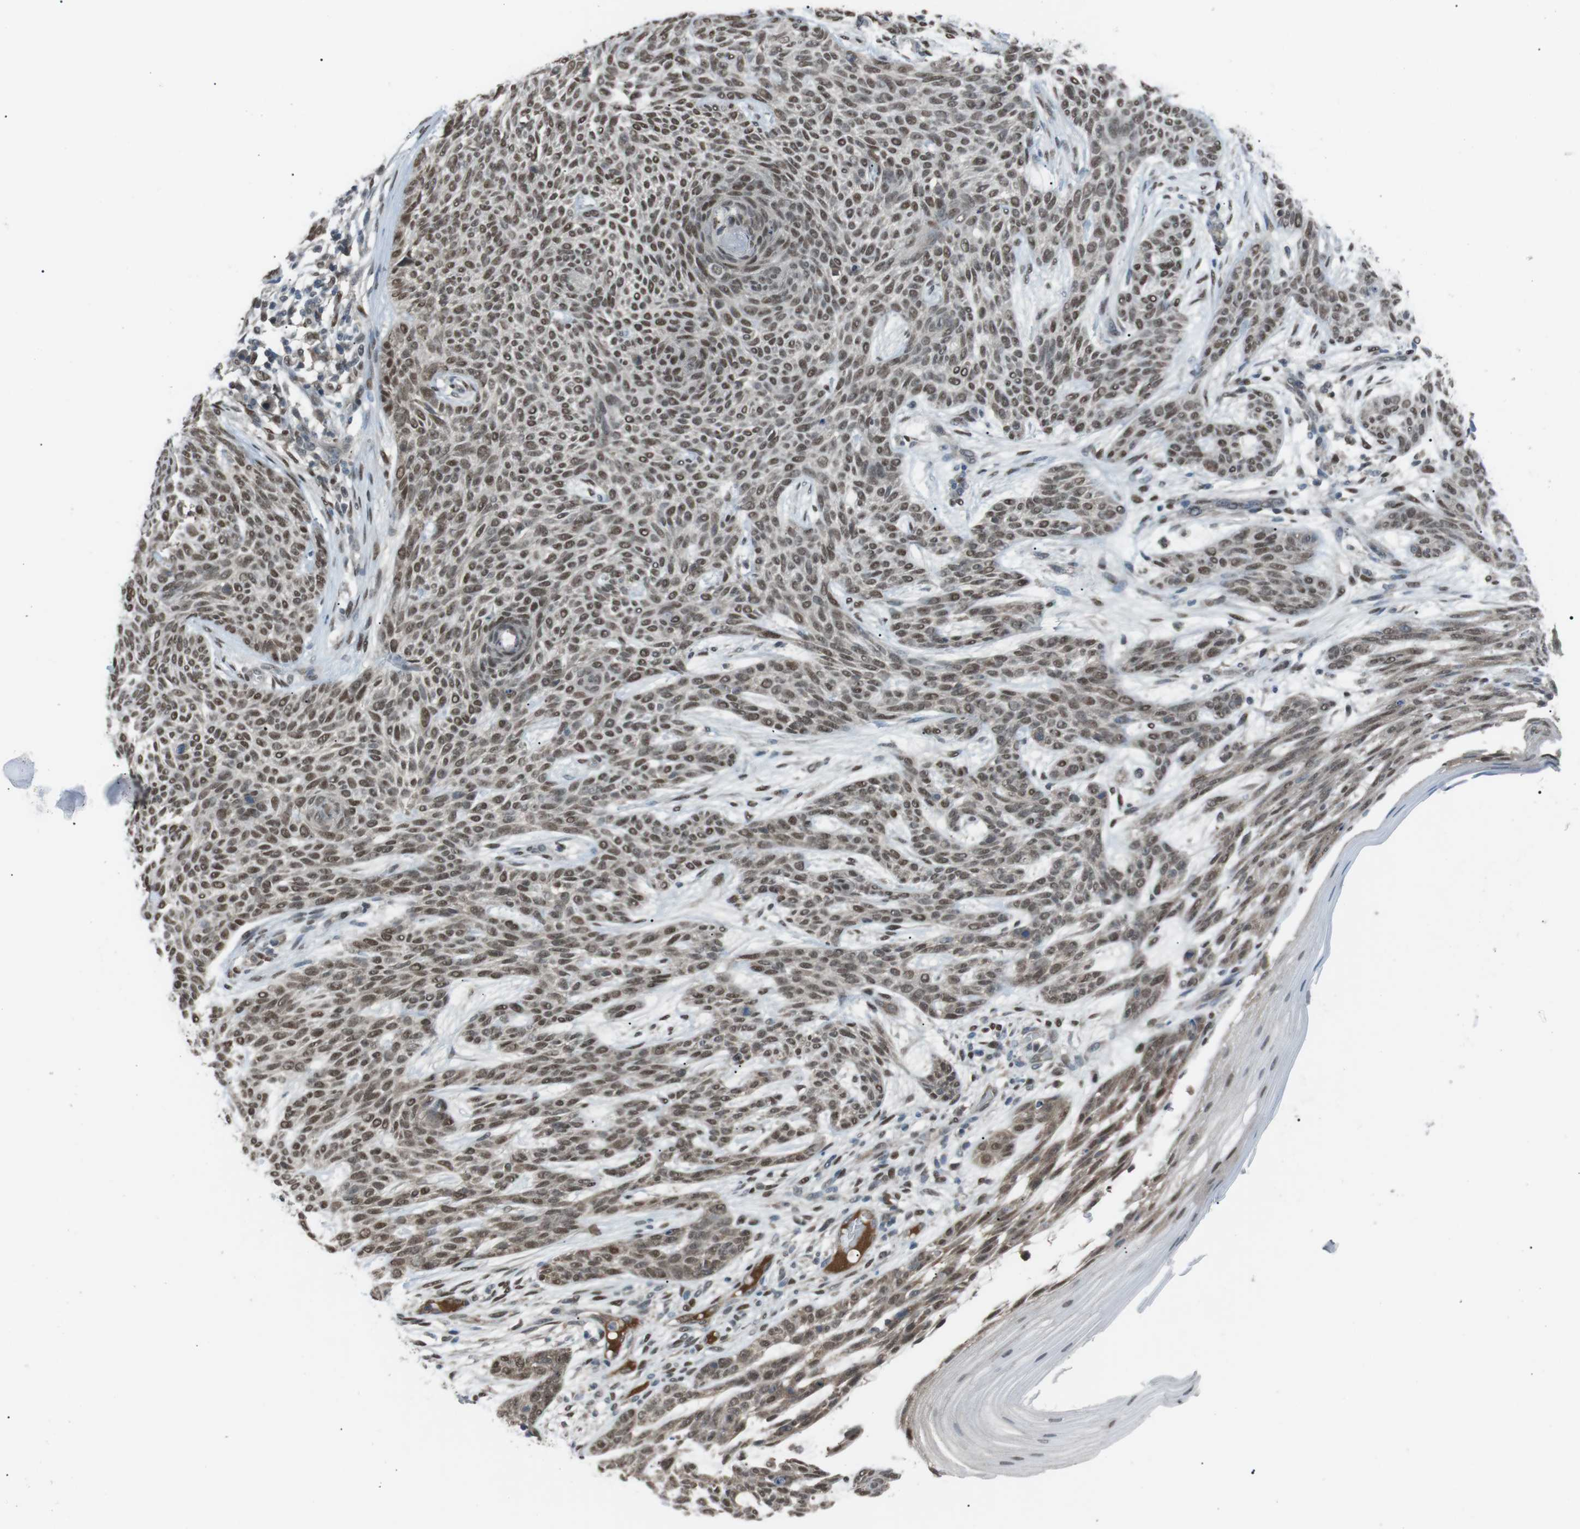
{"staining": {"intensity": "moderate", "quantity": ">75%", "location": "nuclear"}, "tissue": "skin cancer", "cell_type": "Tumor cells", "image_type": "cancer", "snomed": [{"axis": "morphology", "description": "Basal cell carcinoma"}, {"axis": "topography", "description": "Skin"}], "caption": "Protein positivity by immunohistochemistry demonstrates moderate nuclear staining in about >75% of tumor cells in basal cell carcinoma (skin). The protein of interest is shown in brown color, while the nuclei are stained blue.", "gene": "SRPK2", "patient": {"sex": "female", "age": 59}}